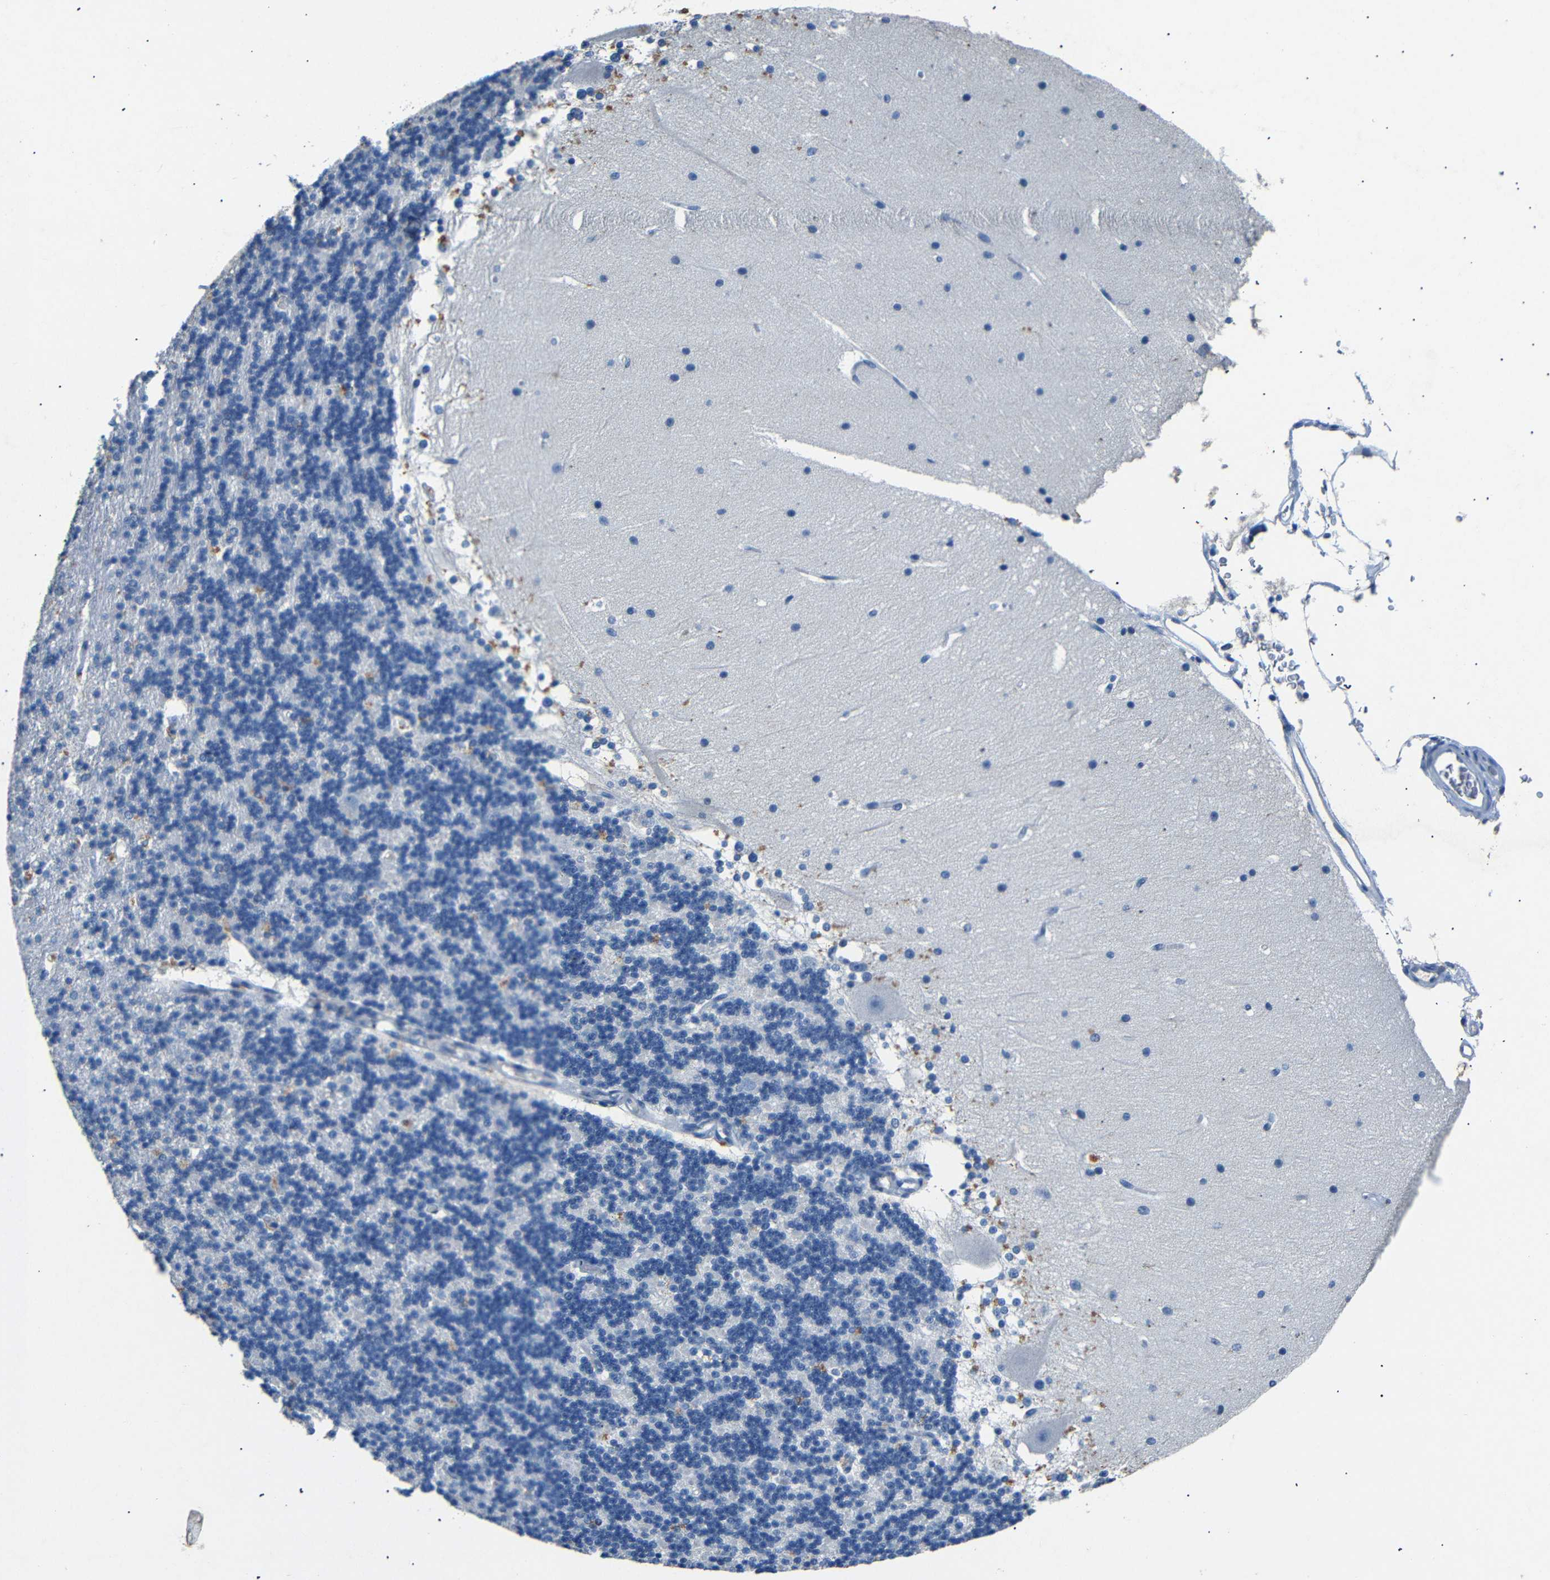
{"staining": {"intensity": "negative", "quantity": "none", "location": "none"}, "tissue": "cerebellum", "cell_type": "Cells in granular layer", "image_type": "normal", "snomed": [{"axis": "morphology", "description": "Normal tissue, NOS"}, {"axis": "topography", "description": "Cerebellum"}], "caption": "The immunohistochemistry histopathology image has no significant expression in cells in granular layer of cerebellum. Brightfield microscopy of immunohistochemistry stained with DAB (3,3'-diaminobenzidine) (brown) and hematoxylin (blue), captured at high magnification.", "gene": "INCENP", "patient": {"sex": "female", "age": 19}}